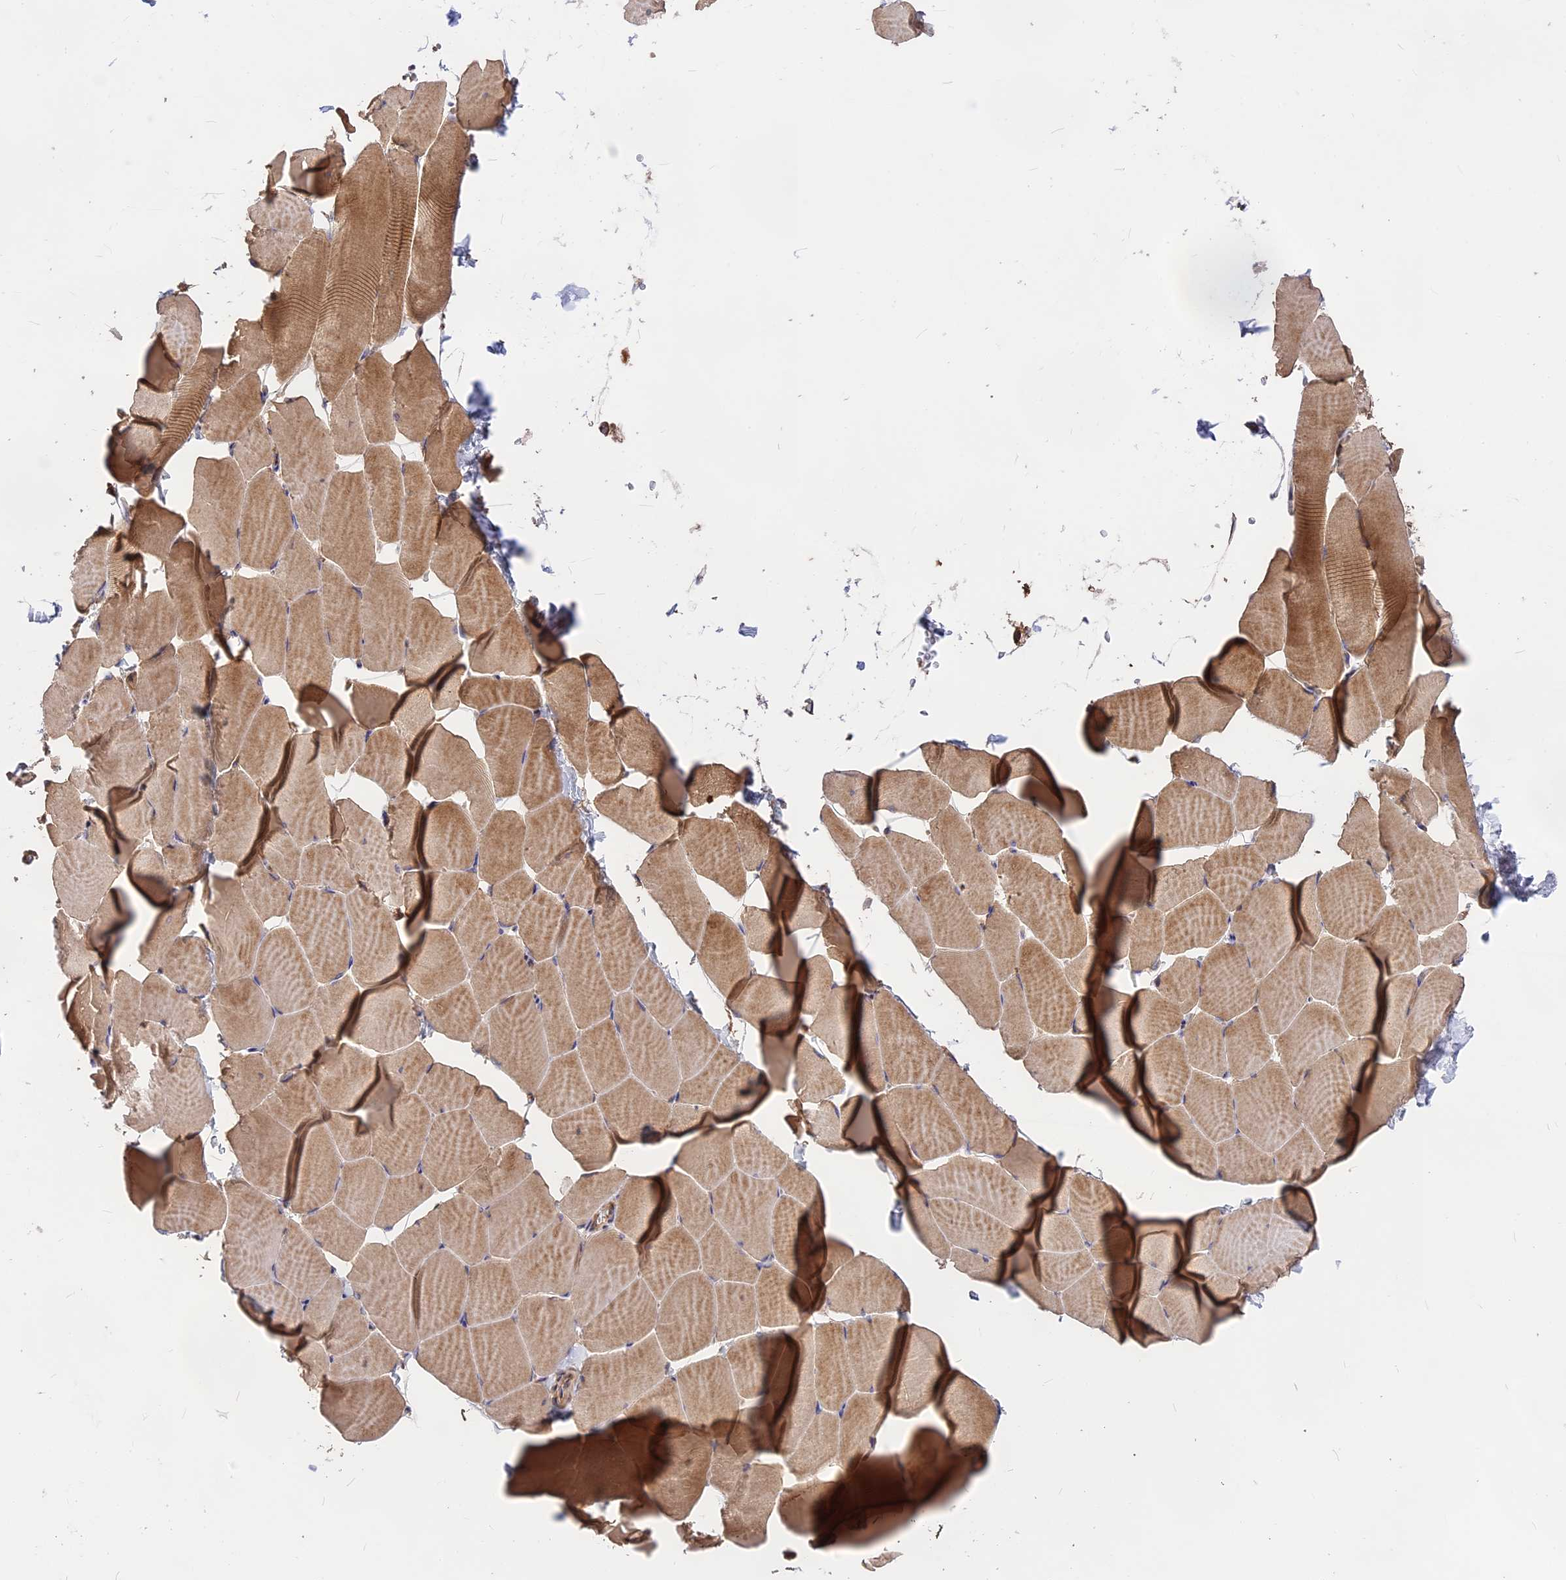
{"staining": {"intensity": "moderate", "quantity": "25%-75%", "location": "cytoplasmic/membranous"}, "tissue": "skeletal muscle", "cell_type": "Myocytes", "image_type": "normal", "snomed": [{"axis": "morphology", "description": "Normal tissue, NOS"}, {"axis": "topography", "description": "Skeletal muscle"}], "caption": "Moderate cytoplasmic/membranous expression for a protein is present in approximately 25%-75% of myocytes of unremarkable skeletal muscle using immunohistochemistry (IHC).", "gene": "NUDT8", "patient": {"sex": "male", "age": 25}}